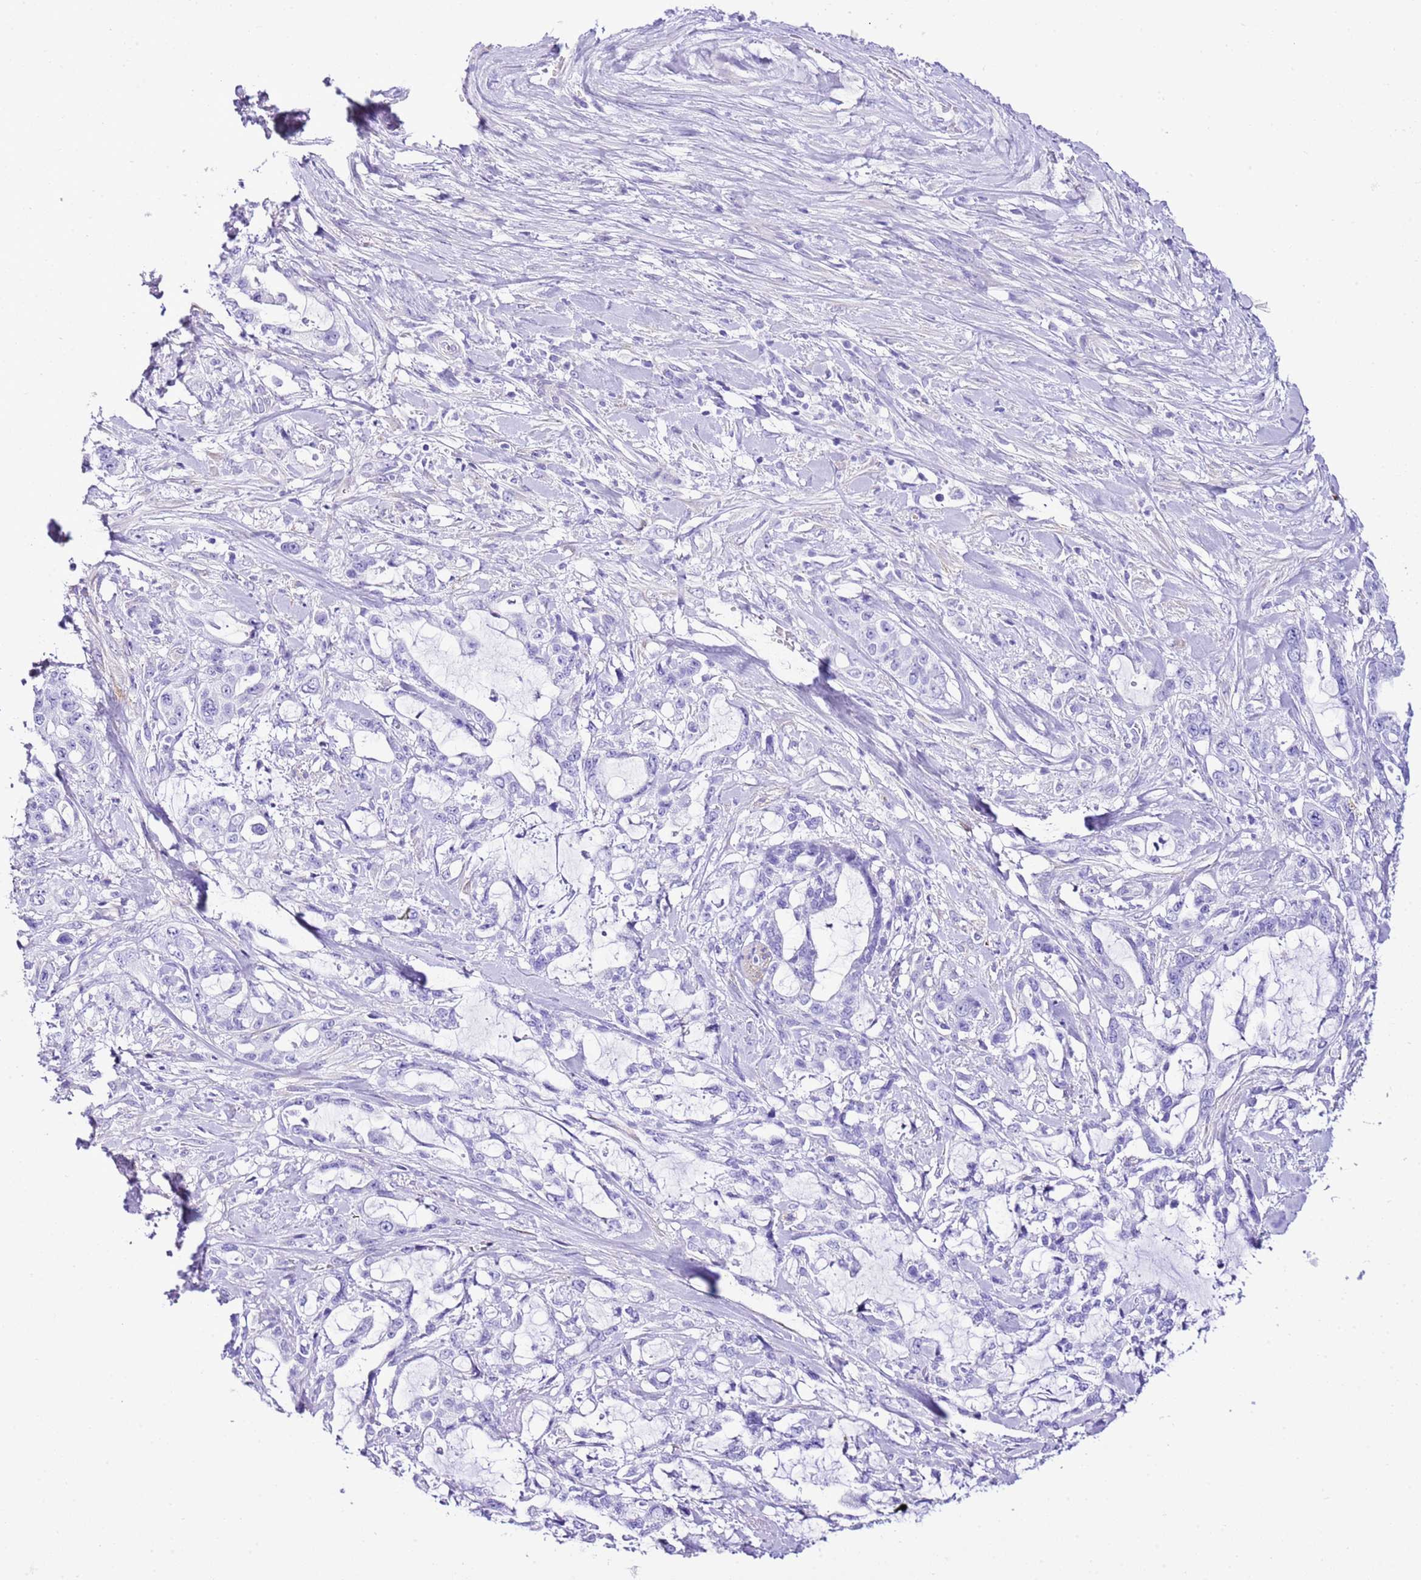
{"staining": {"intensity": "negative", "quantity": "none", "location": "none"}, "tissue": "pancreatic cancer", "cell_type": "Tumor cells", "image_type": "cancer", "snomed": [{"axis": "morphology", "description": "Adenocarcinoma, NOS"}, {"axis": "topography", "description": "Pancreas"}], "caption": "High power microscopy image of an IHC photomicrograph of pancreatic cancer, revealing no significant positivity in tumor cells.", "gene": "KCNC1", "patient": {"sex": "female", "age": 61}}